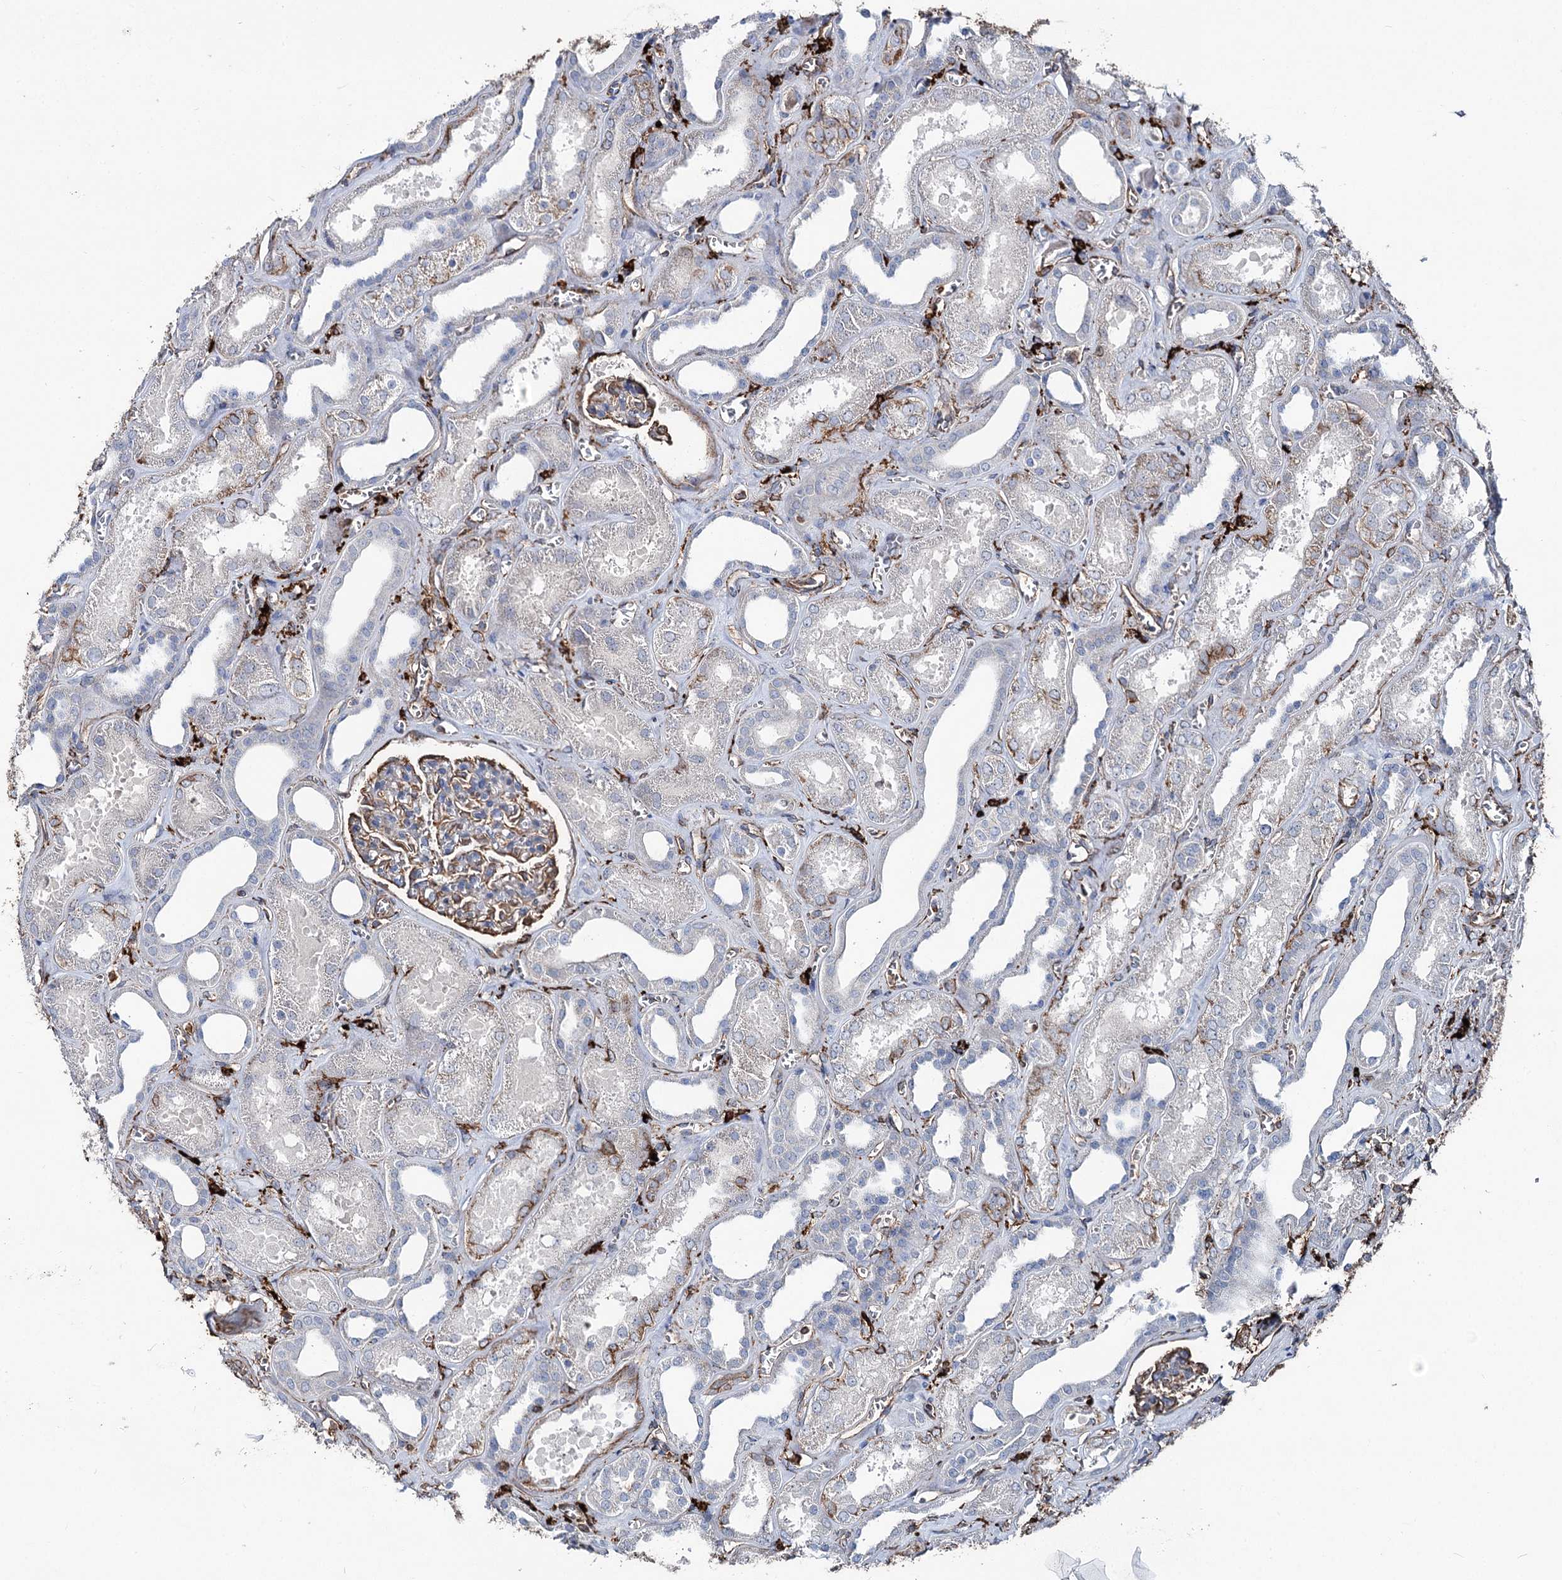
{"staining": {"intensity": "moderate", "quantity": "25%-75%", "location": "cytoplasmic/membranous"}, "tissue": "kidney", "cell_type": "Cells in glomeruli", "image_type": "normal", "snomed": [{"axis": "morphology", "description": "Normal tissue, NOS"}, {"axis": "morphology", "description": "Adenocarcinoma, NOS"}, {"axis": "topography", "description": "Kidney"}], "caption": "Immunohistochemistry (IHC) photomicrograph of unremarkable human kidney stained for a protein (brown), which shows medium levels of moderate cytoplasmic/membranous positivity in about 25%-75% of cells in glomeruli.", "gene": "CLEC4M", "patient": {"sex": "female", "age": 68}}